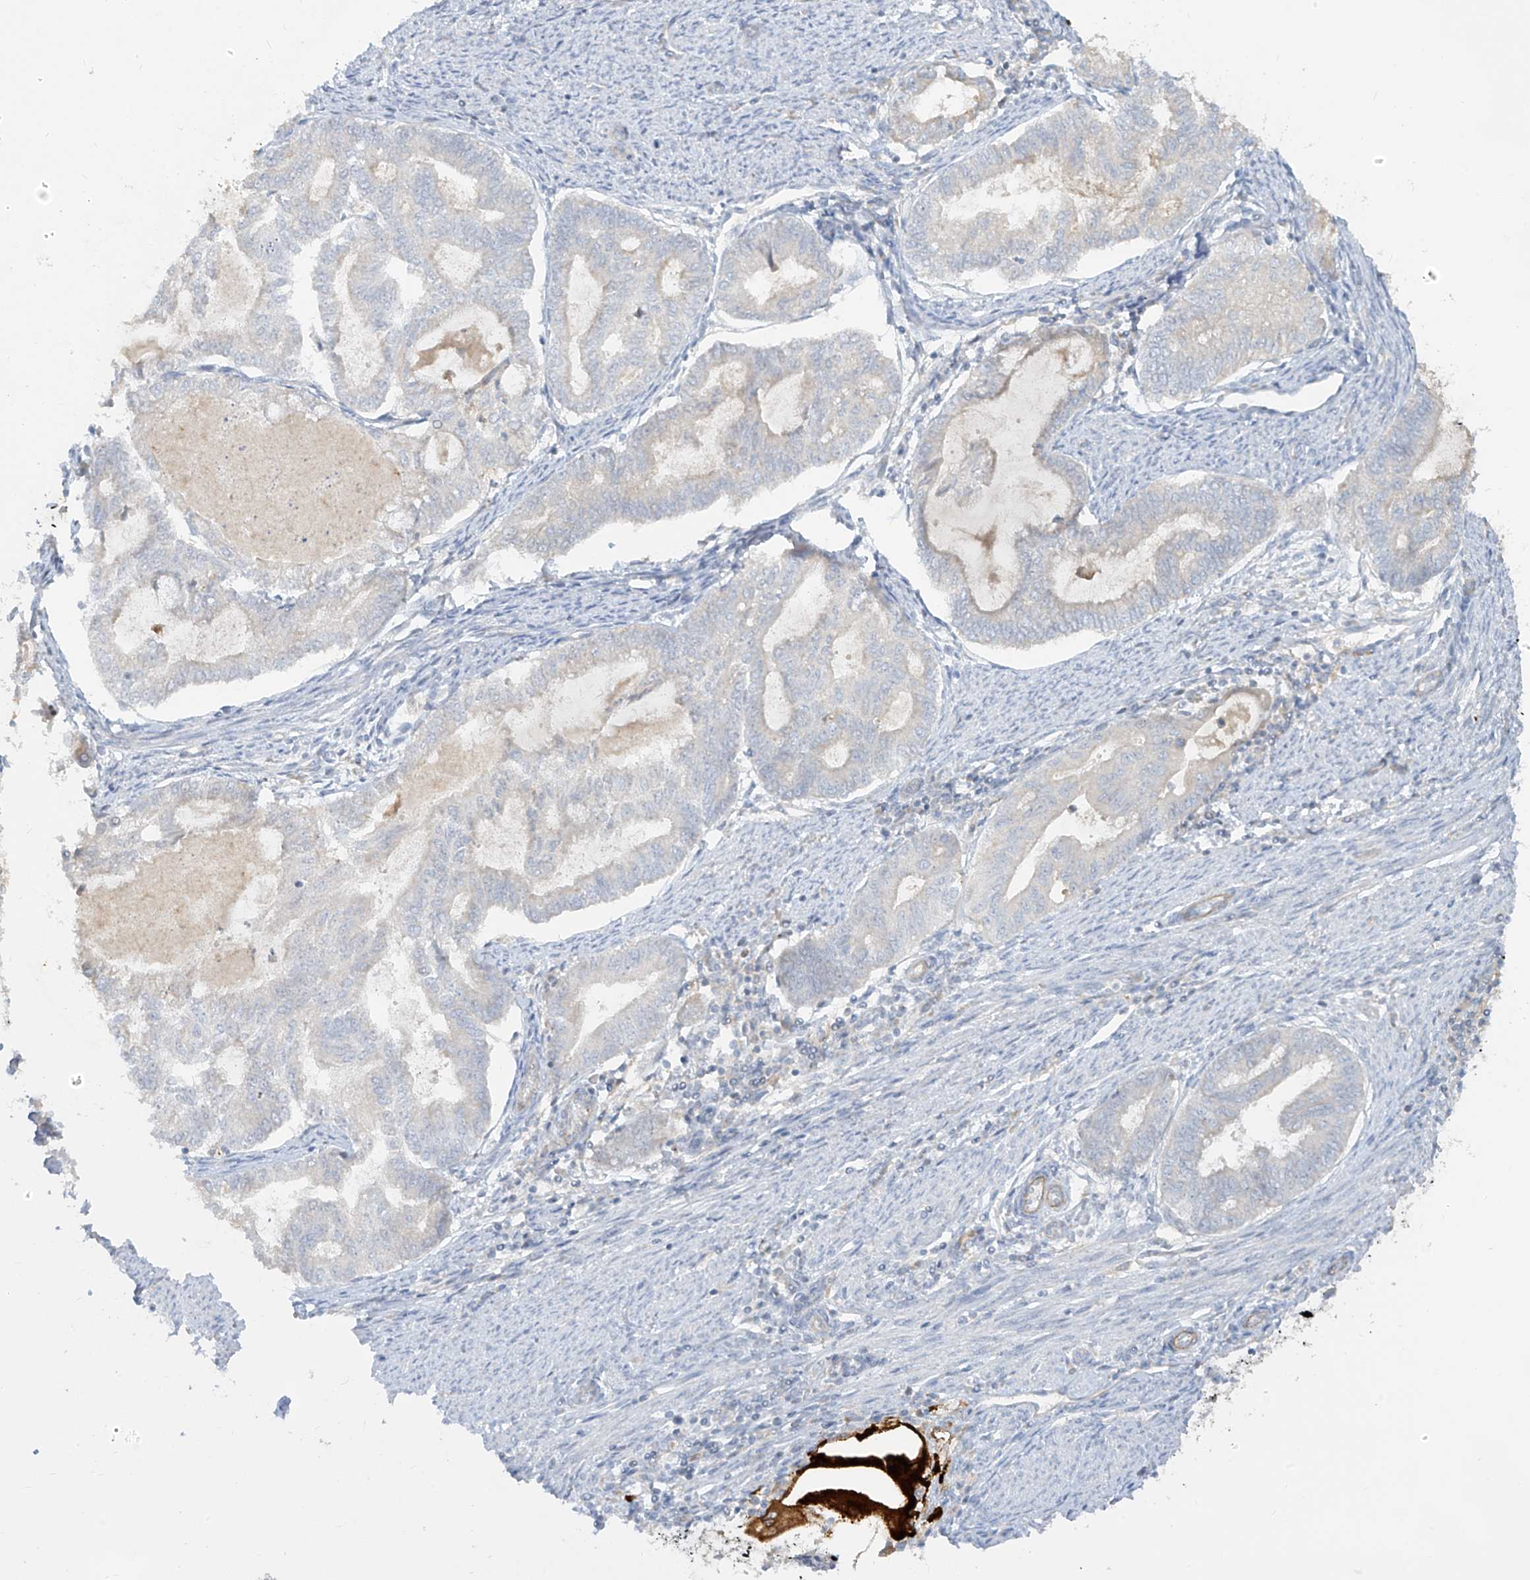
{"staining": {"intensity": "negative", "quantity": "none", "location": "none"}, "tissue": "endometrial cancer", "cell_type": "Tumor cells", "image_type": "cancer", "snomed": [{"axis": "morphology", "description": "Adenocarcinoma, NOS"}, {"axis": "topography", "description": "Endometrium"}], "caption": "The micrograph demonstrates no staining of tumor cells in endometrial adenocarcinoma.", "gene": "C2orf42", "patient": {"sex": "female", "age": 79}}